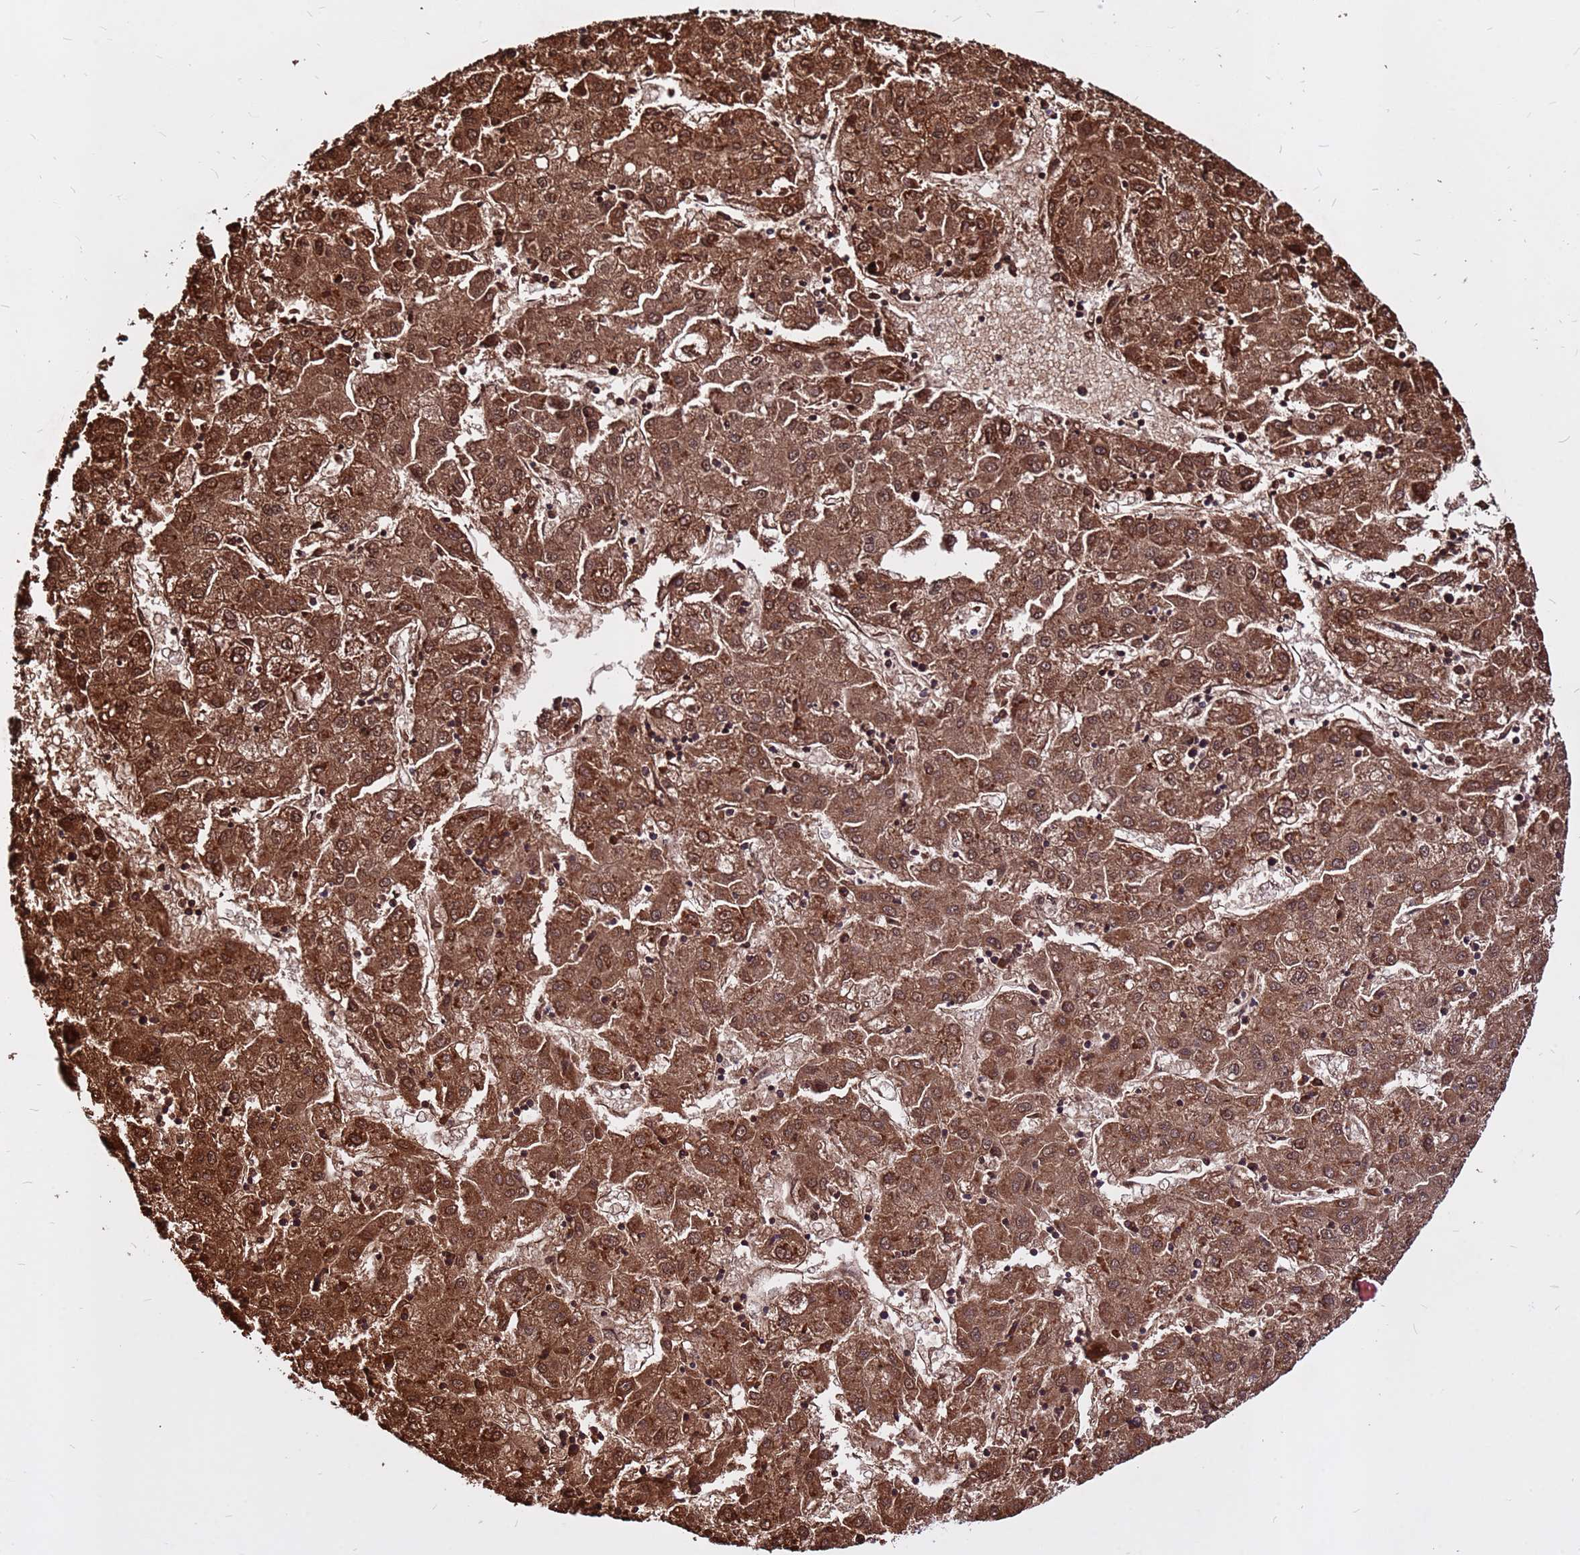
{"staining": {"intensity": "strong", "quantity": ">75%", "location": "cytoplasmic/membranous,nuclear"}, "tissue": "liver cancer", "cell_type": "Tumor cells", "image_type": "cancer", "snomed": [{"axis": "morphology", "description": "Carcinoma, Hepatocellular, NOS"}, {"axis": "topography", "description": "Liver"}], "caption": "Liver cancer was stained to show a protein in brown. There is high levels of strong cytoplasmic/membranous and nuclear expression in approximately >75% of tumor cells.", "gene": "ZNF669", "patient": {"sex": "male", "age": 72}}